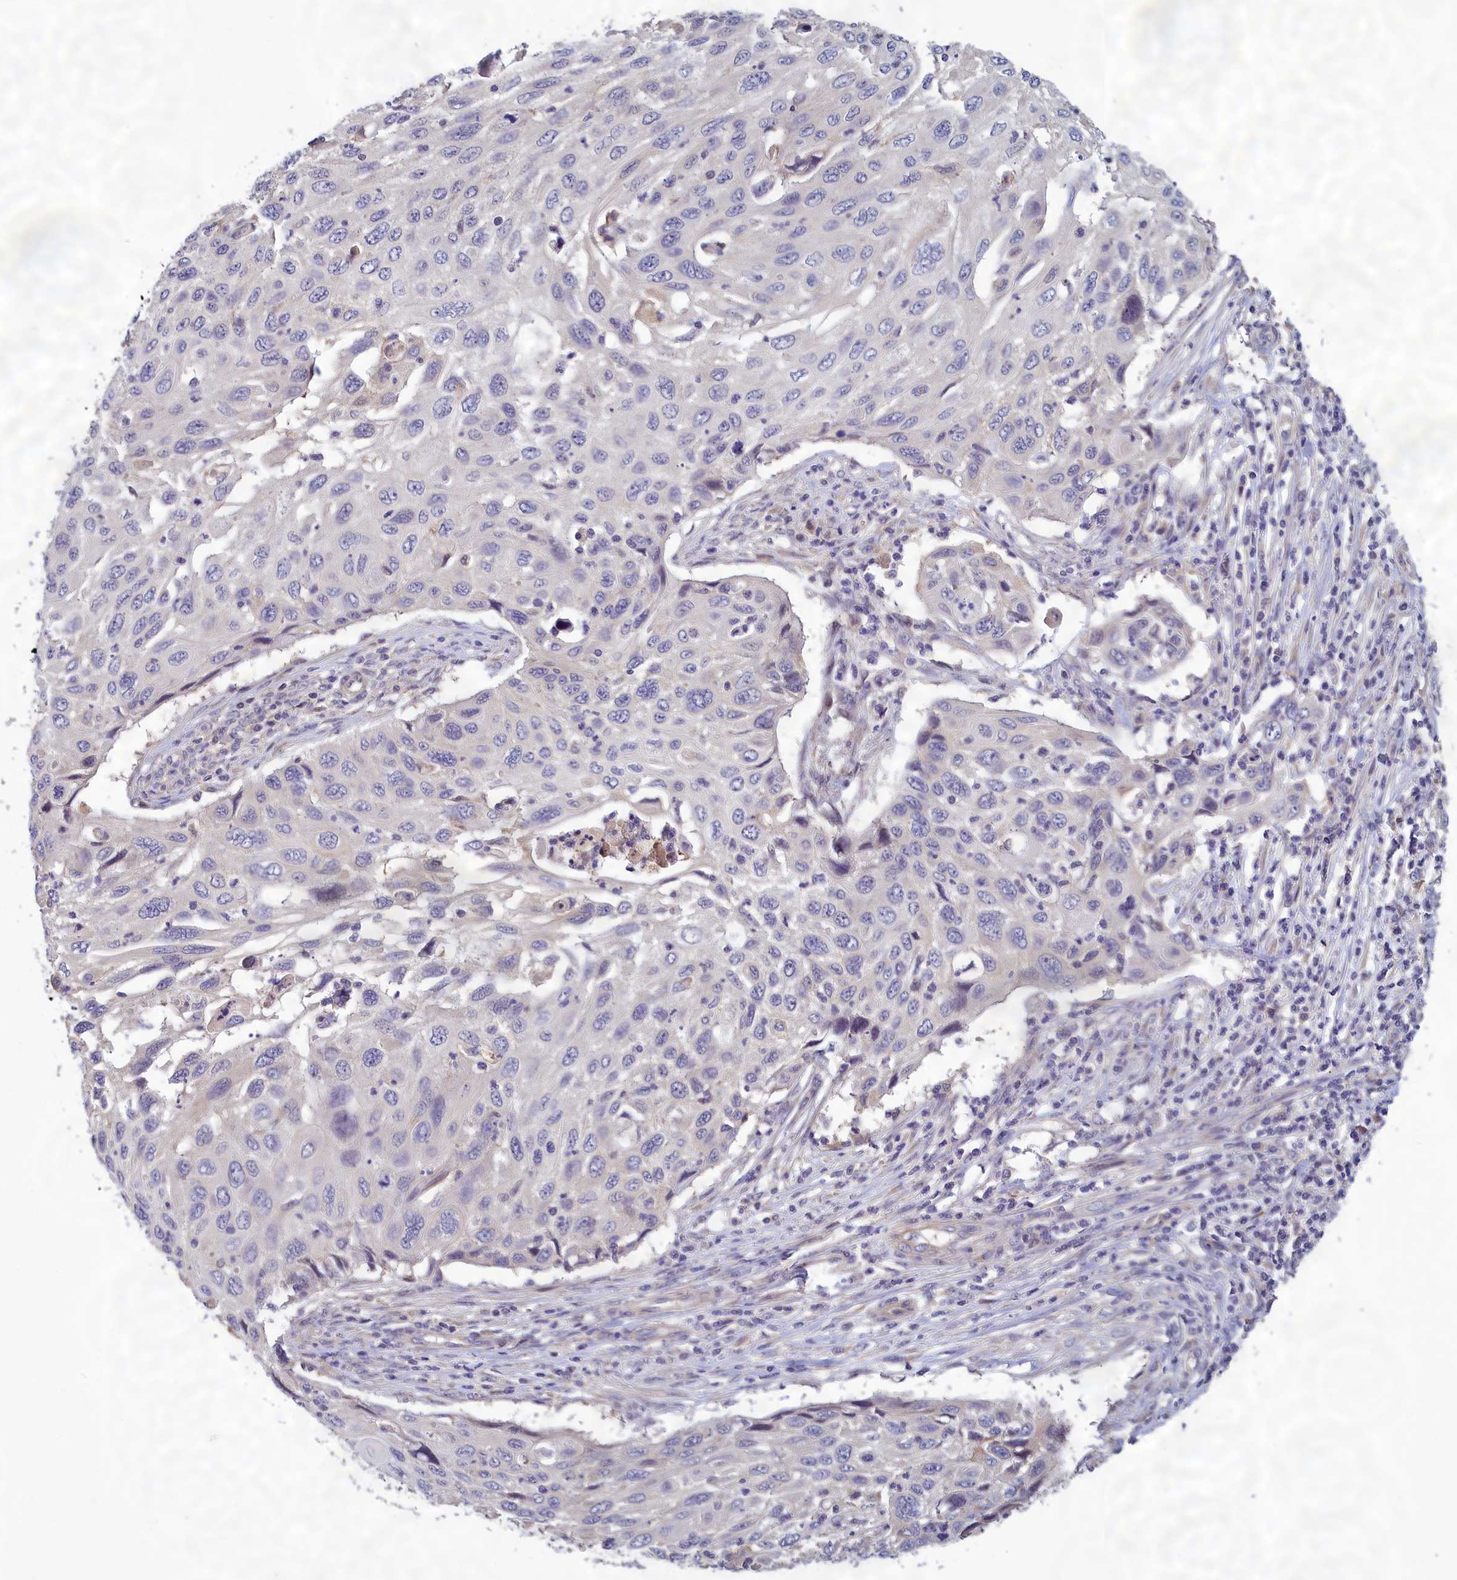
{"staining": {"intensity": "negative", "quantity": "none", "location": "none"}, "tissue": "cervical cancer", "cell_type": "Tumor cells", "image_type": "cancer", "snomed": [{"axis": "morphology", "description": "Squamous cell carcinoma, NOS"}, {"axis": "topography", "description": "Cervix"}], "caption": "Squamous cell carcinoma (cervical) was stained to show a protein in brown. There is no significant positivity in tumor cells.", "gene": "HECA", "patient": {"sex": "female", "age": 70}}